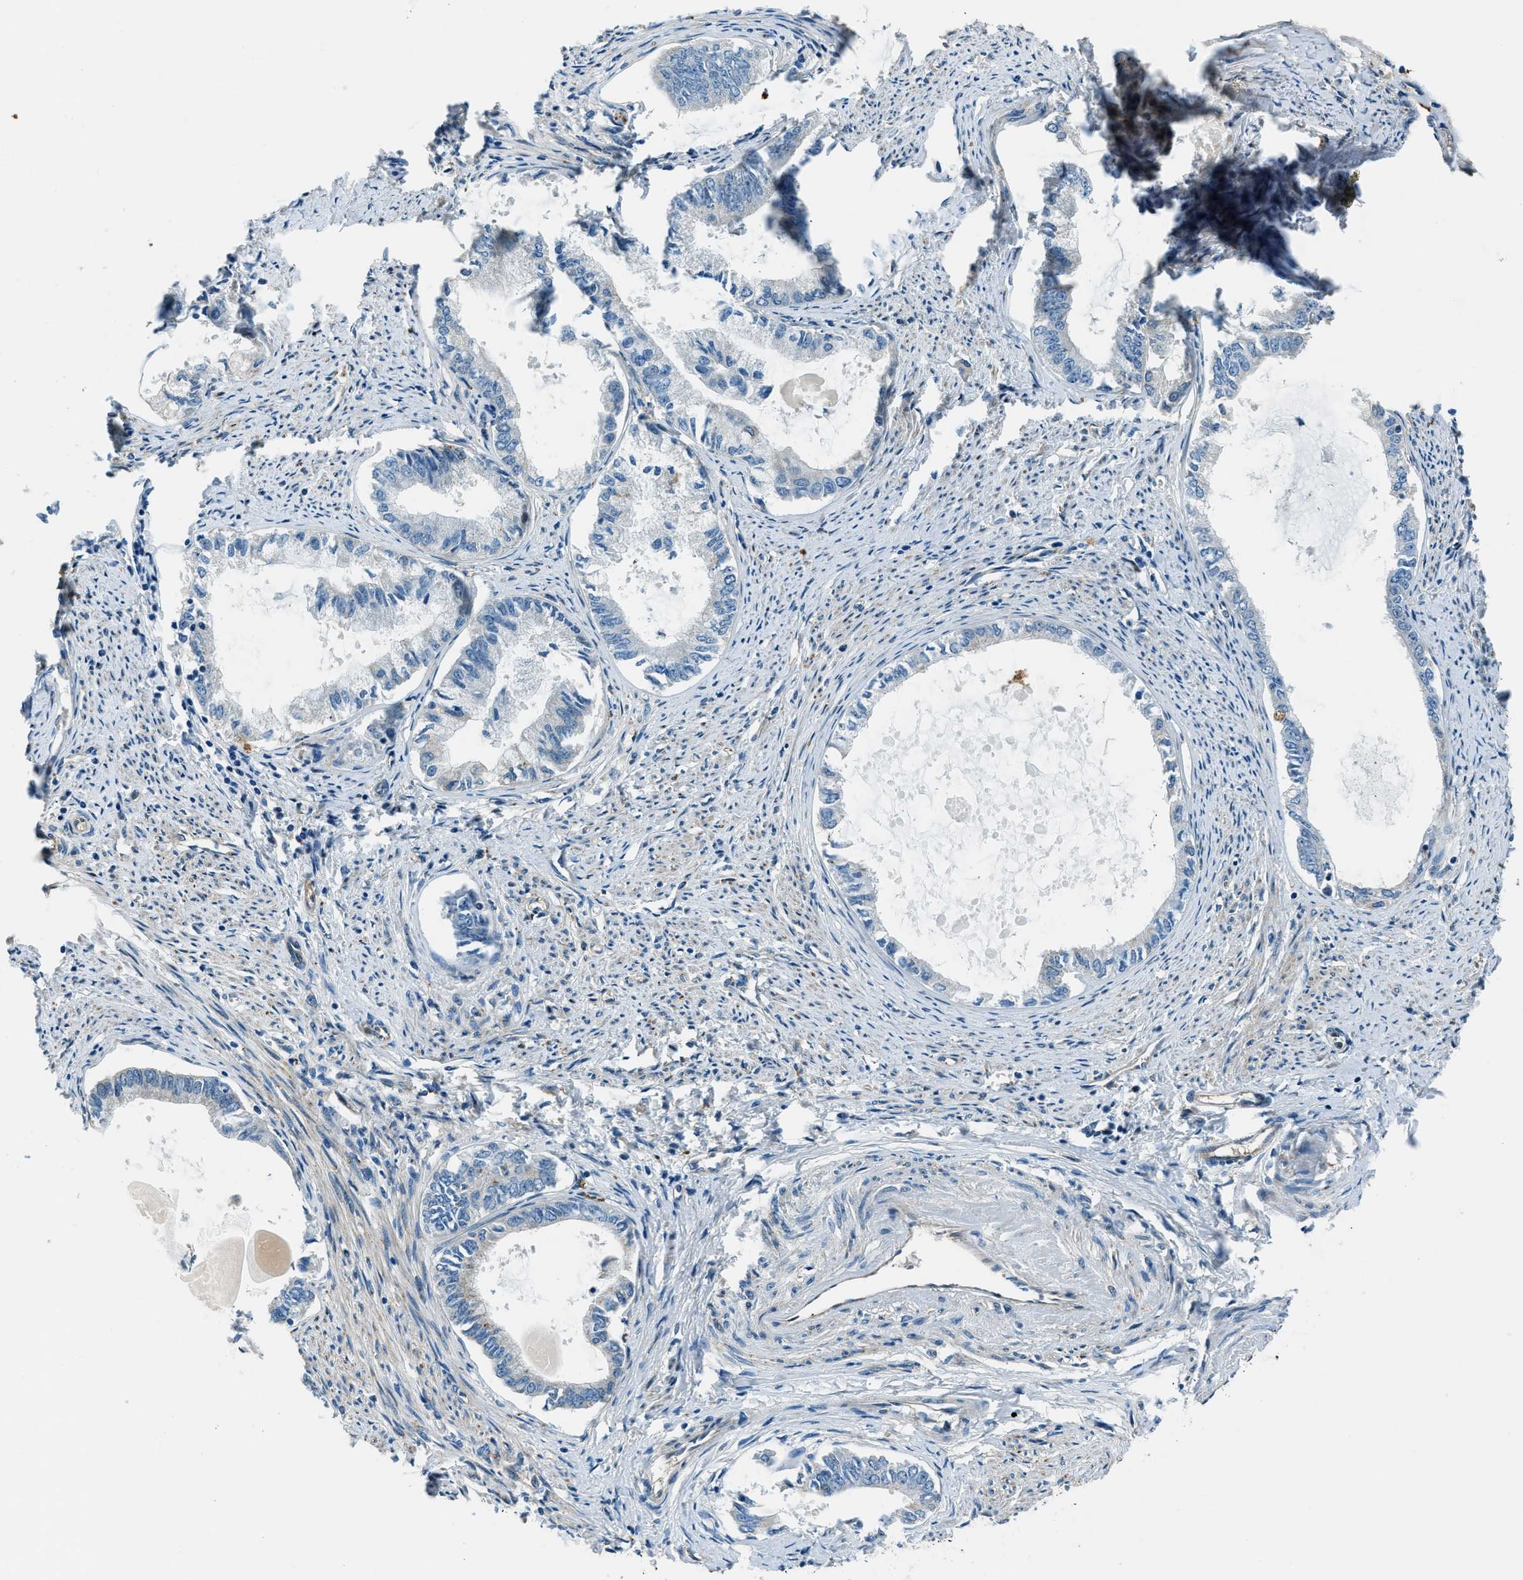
{"staining": {"intensity": "negative", "quantity": "none", "location": "none"}, "tissue": "endometrial cancer", "cell_type": "Tumor cells", "image_type": "cancer", "snomed": [{"axis": "morphology", "description": "Adenocarcinoma, NOS"}, {"axis": "topography", "description": "Endometrium"}], "caption": "A micrograph of human endometrial adenocarcinoma is negative for staining in tumor cells.", "gene": "SLC19A2", "patient": {"sex": "female", "age": 86}}